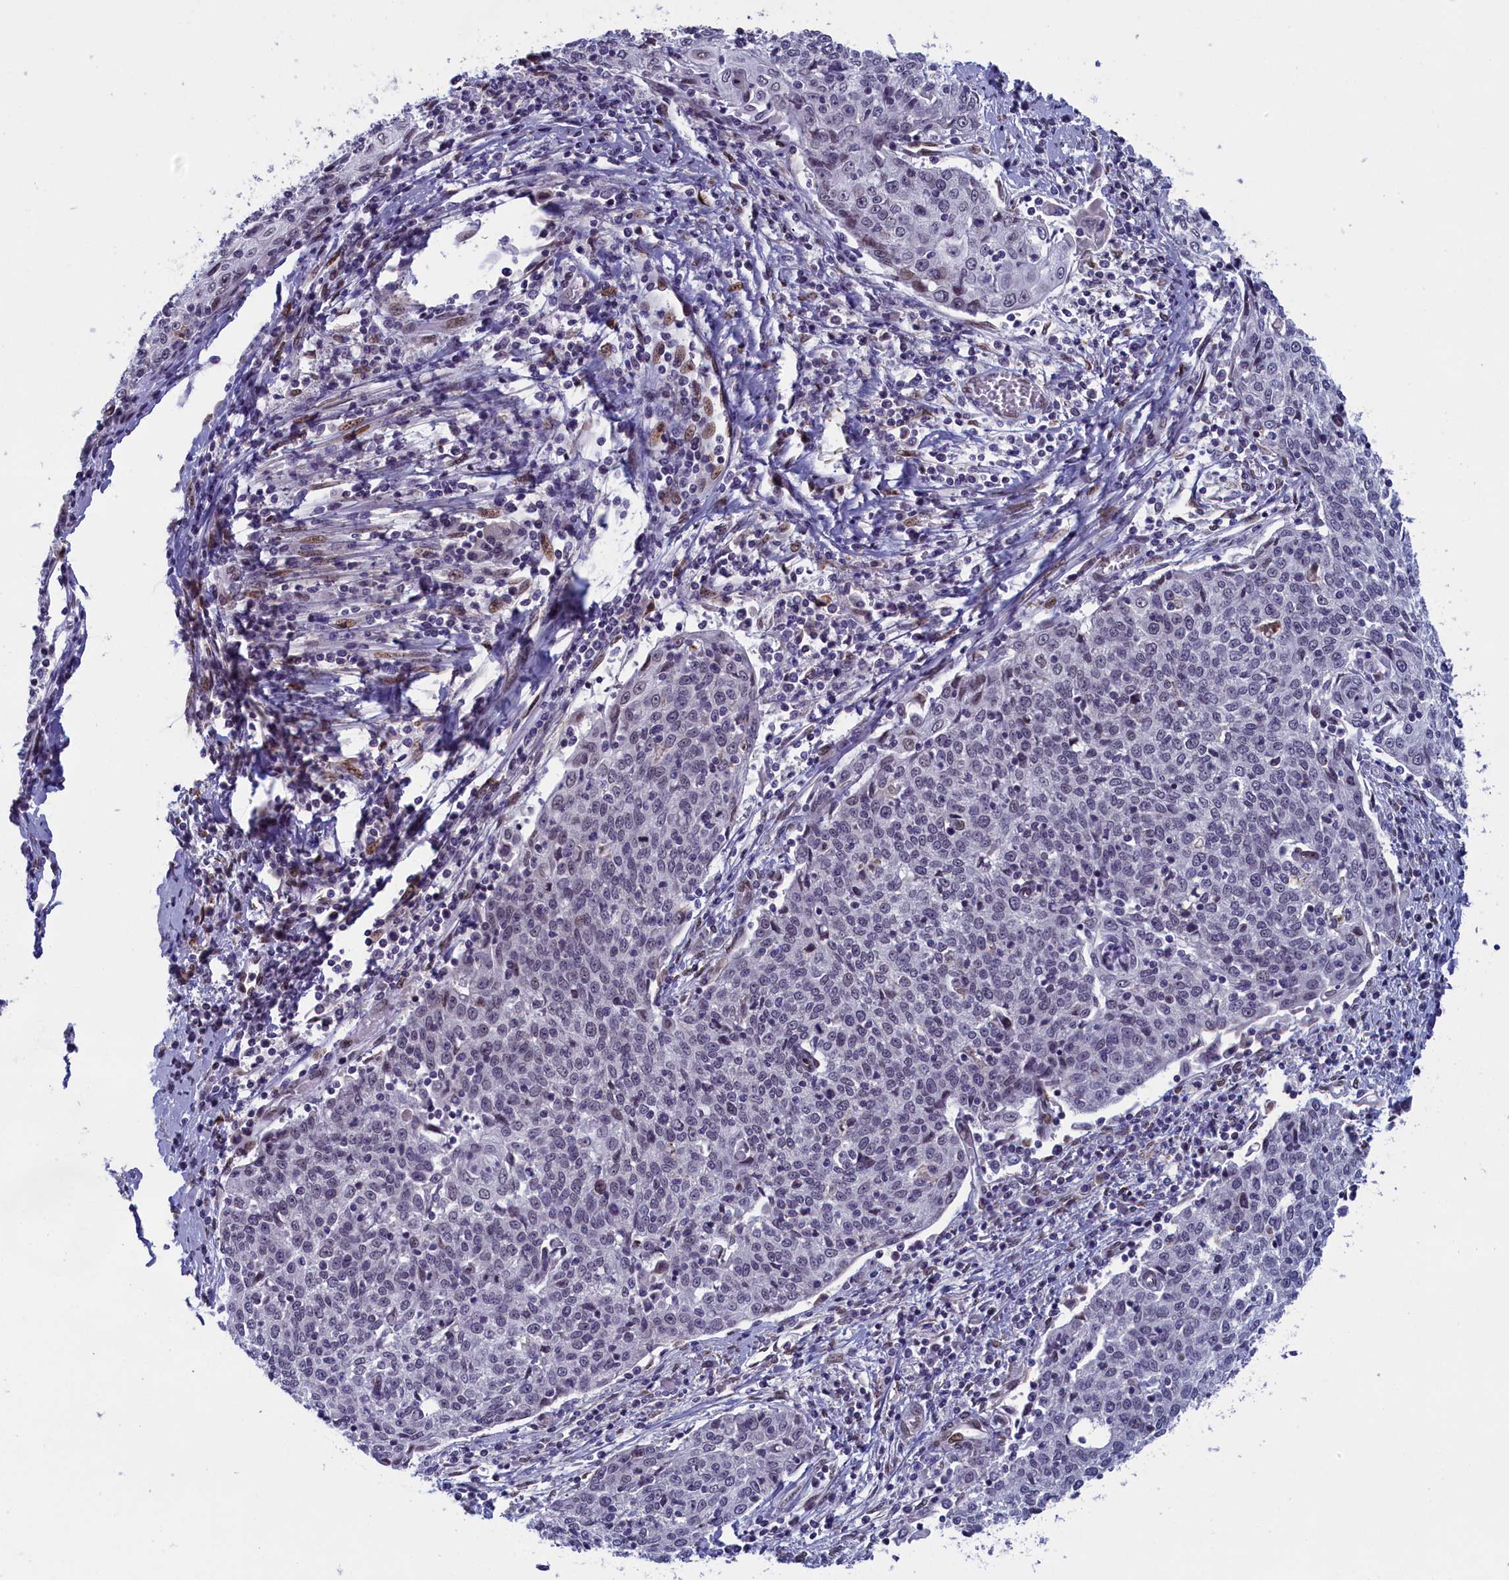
{"staining": {"intensity": "negative", "quantity": "none", "location": "none"}, "tissue": "cervical cancer", "cell_type": "Tumor cells", "image_type": "cancer", "snomed": [{"axis": "morphology", "description": "Squamous cell carcinoma, NOS"}, {"axis": "topography", "description": "Cervix"}], "caption": "High magnification brightfield microscopy of squamous cell carcinoma (cervical) stained with DAB (brown) and counterstained with hematoxylin (blue): tumor cells show no significant staining.", "gene": "GPSM1", "patient": {"sex": "female", "age": 48}}